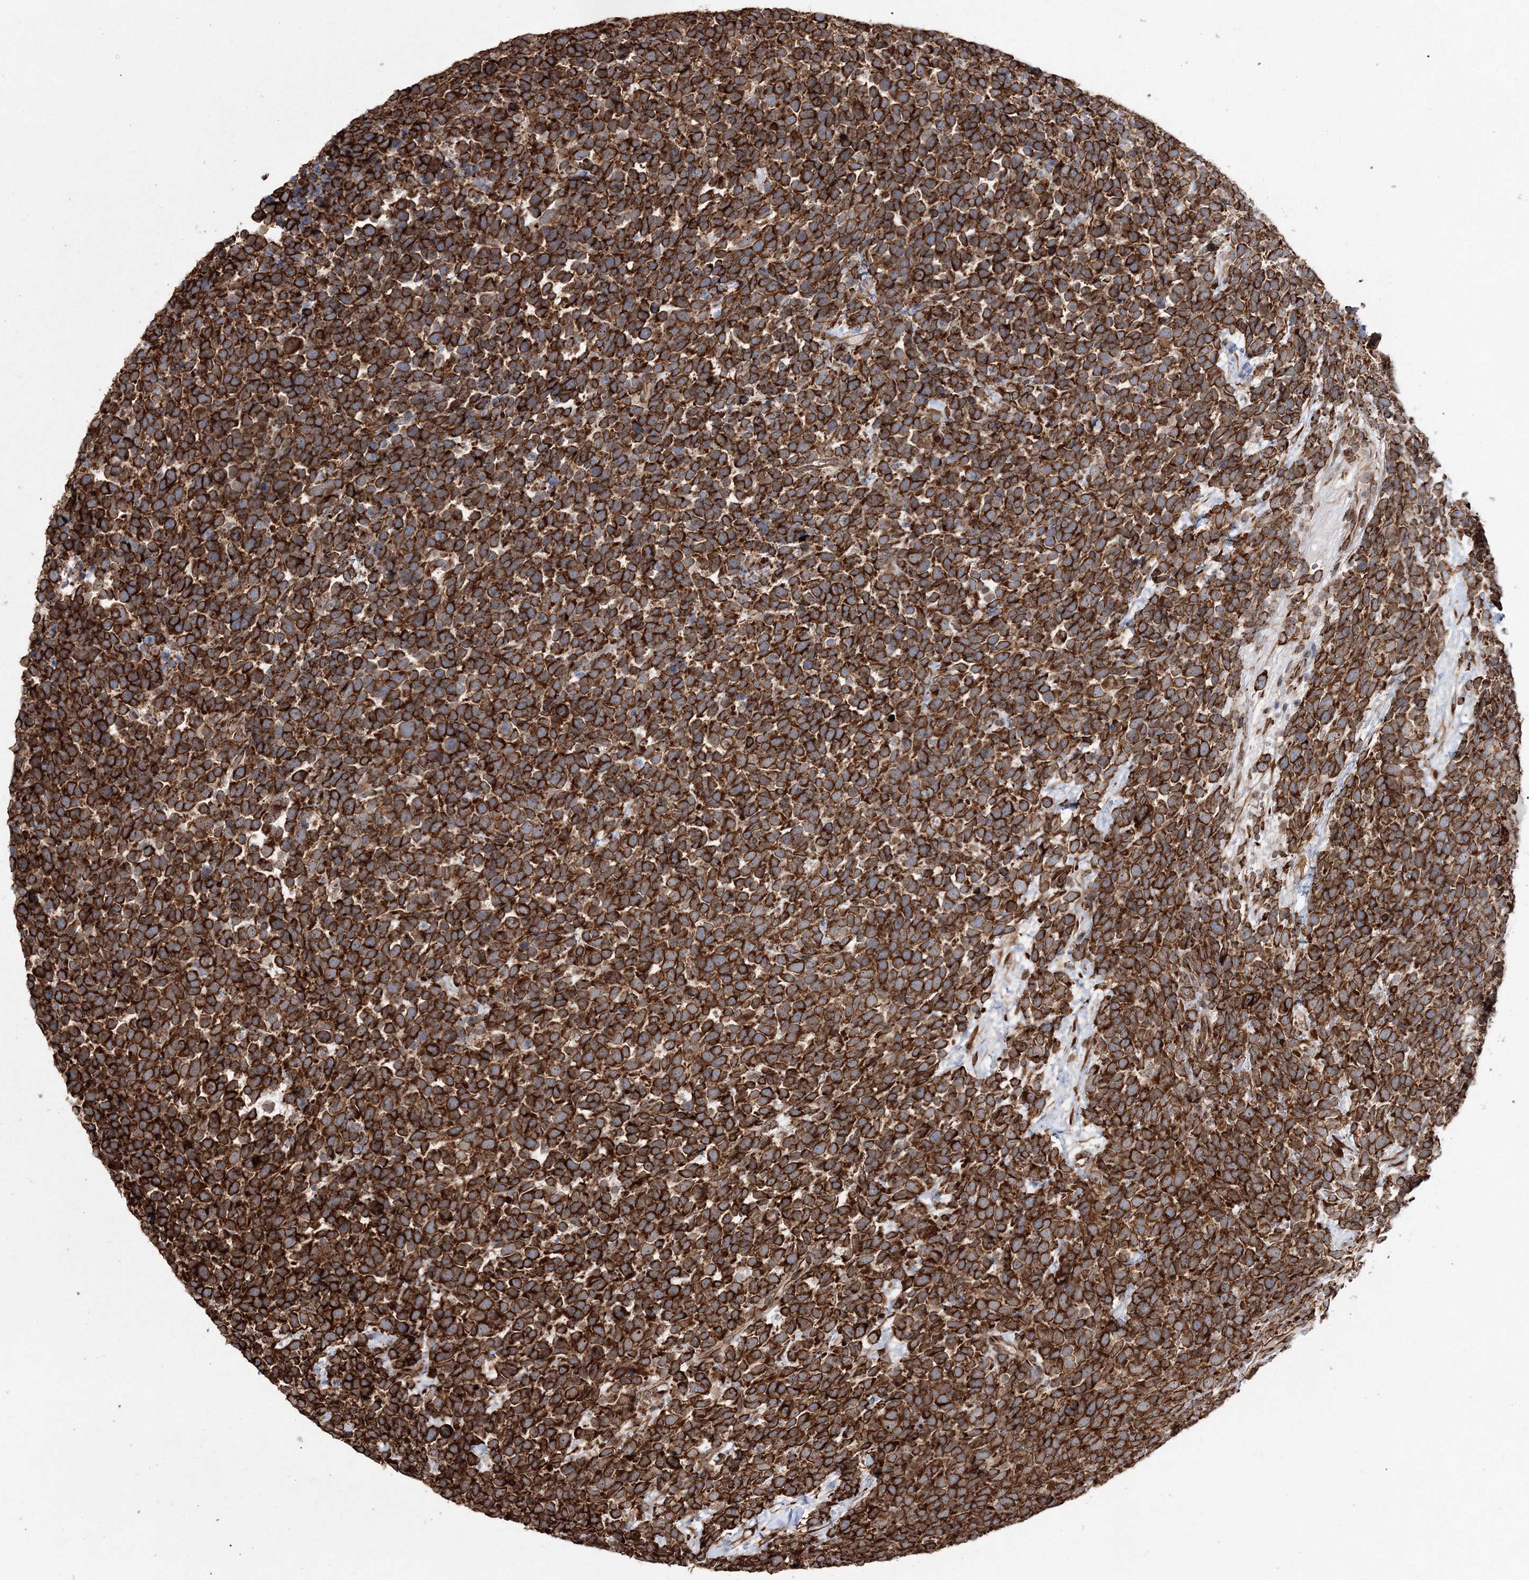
{"staining": {"intensity": "strong", "quantity": ">75%", "location": "cytoplasmic/membranous"}, "tissue": "urothelial cancer", "cell_type": "Tumor cells", "image_type": "cancer", "snomed": [{"axis": "morphology", "description": "Urothelial carcinoma, High grade"}, {"axis": "topography", "description": "Urinary bladder"}], "caption": "A histopathology image of high-grade urothelial carcinoma stained for a protein exhibits strong cytoplasmic/membranous brown staining in tumor cells.", "gene": "SCRN3", "patient": {"sex": "female", "age": 82}}